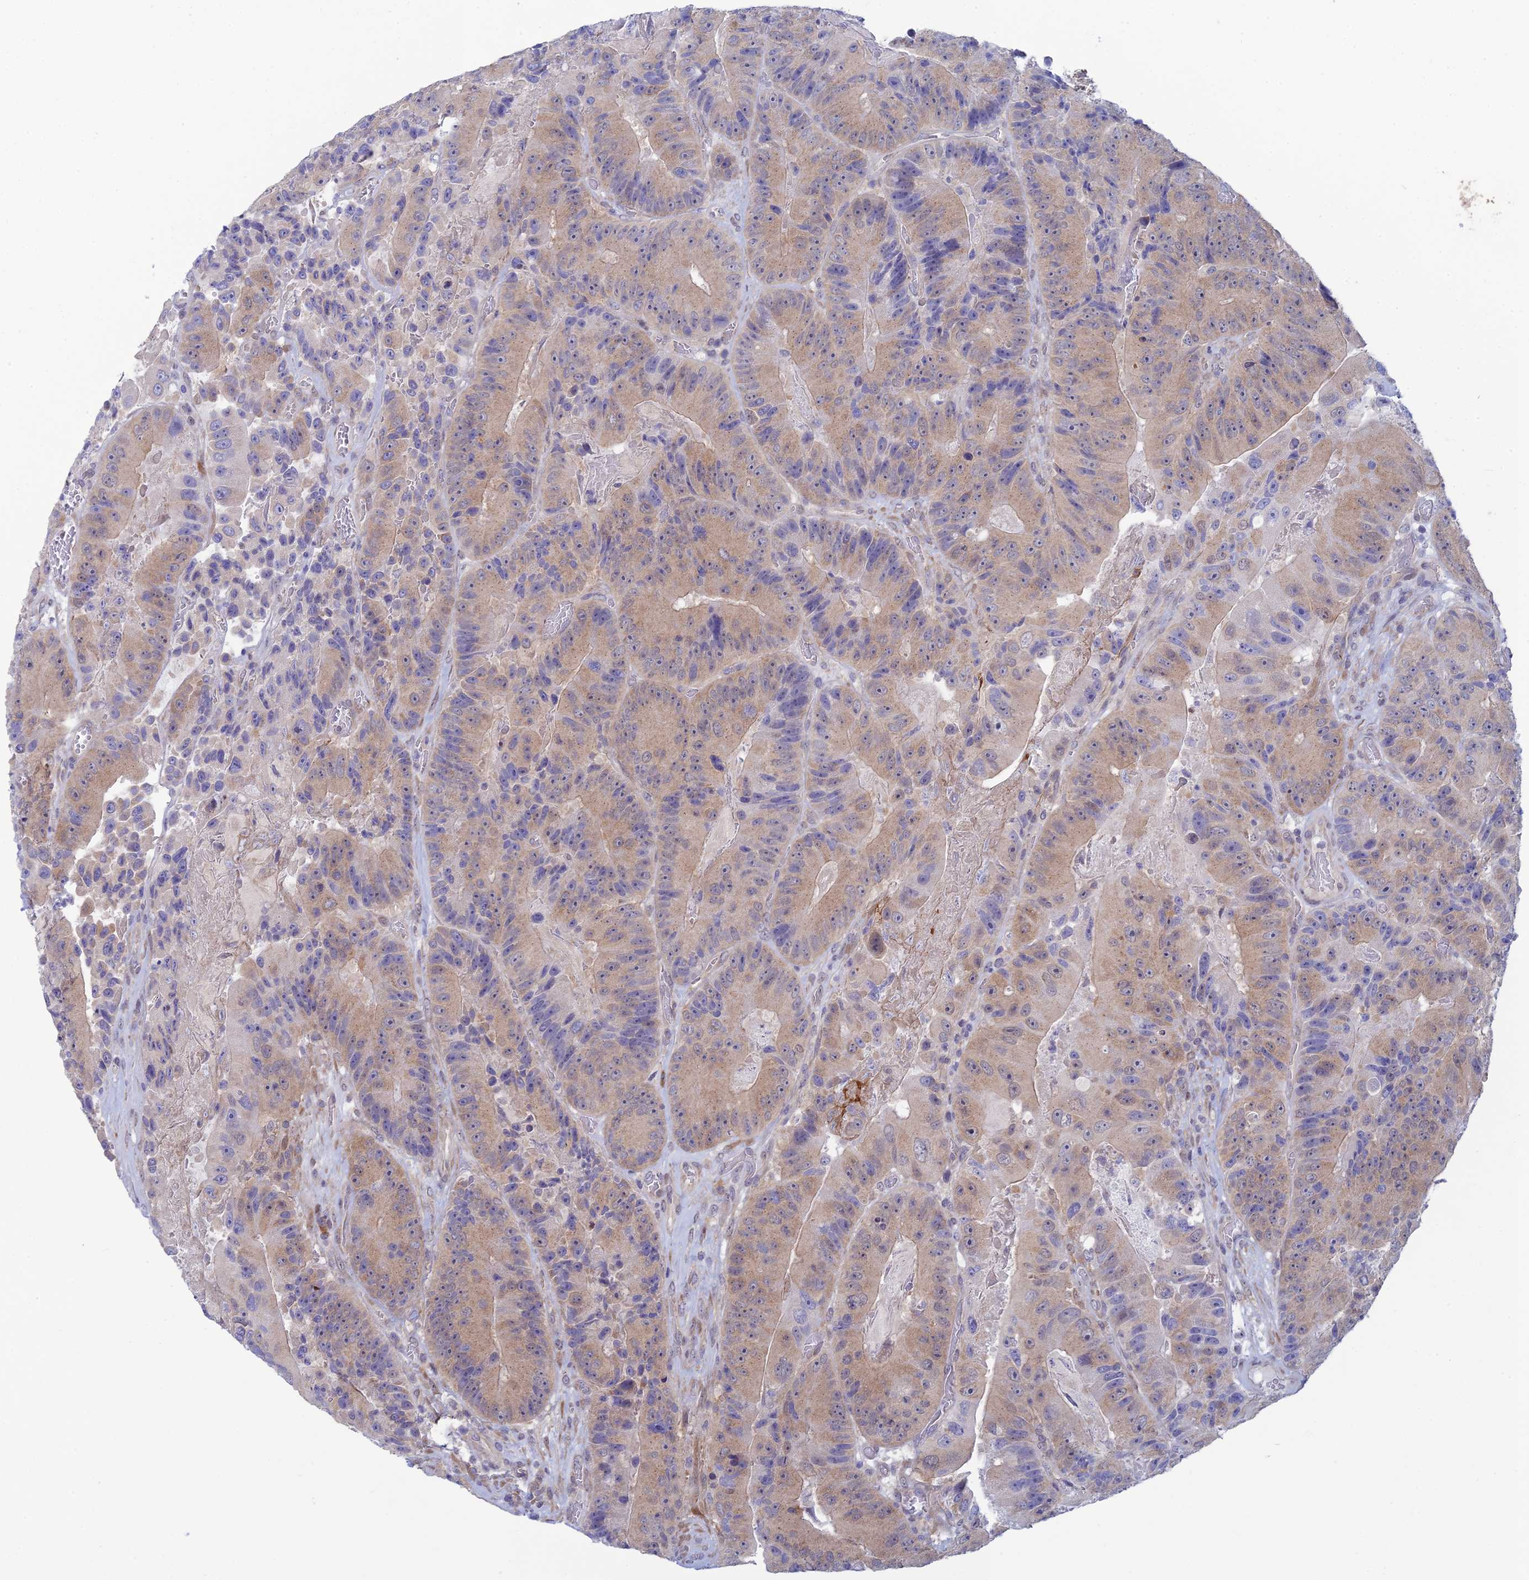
{"staining": {"intensity": "weak", "quantity": ">75%", "location": "cytoplasmic/membranous"}, "tissue": "colorectal cancer", "cell_type": "Tumor cells", "image_type": "cancer", "snomed": [{"axis": "morphology", "description": "Adenocarcinoma, NOS"}, {"axis": "topography", "description": "Colon"}], "caption": "High-magnification brightfield microscopy of colorectal cancer stained with DAB (brown) and counterstained with hematoxylin (blue). tumor cells exhibit weak cytoplasmic/membranous staining is present in approximately>75% of cells.", "gene": "SRA1", "patient": {"sex": "female", "age": 86}}